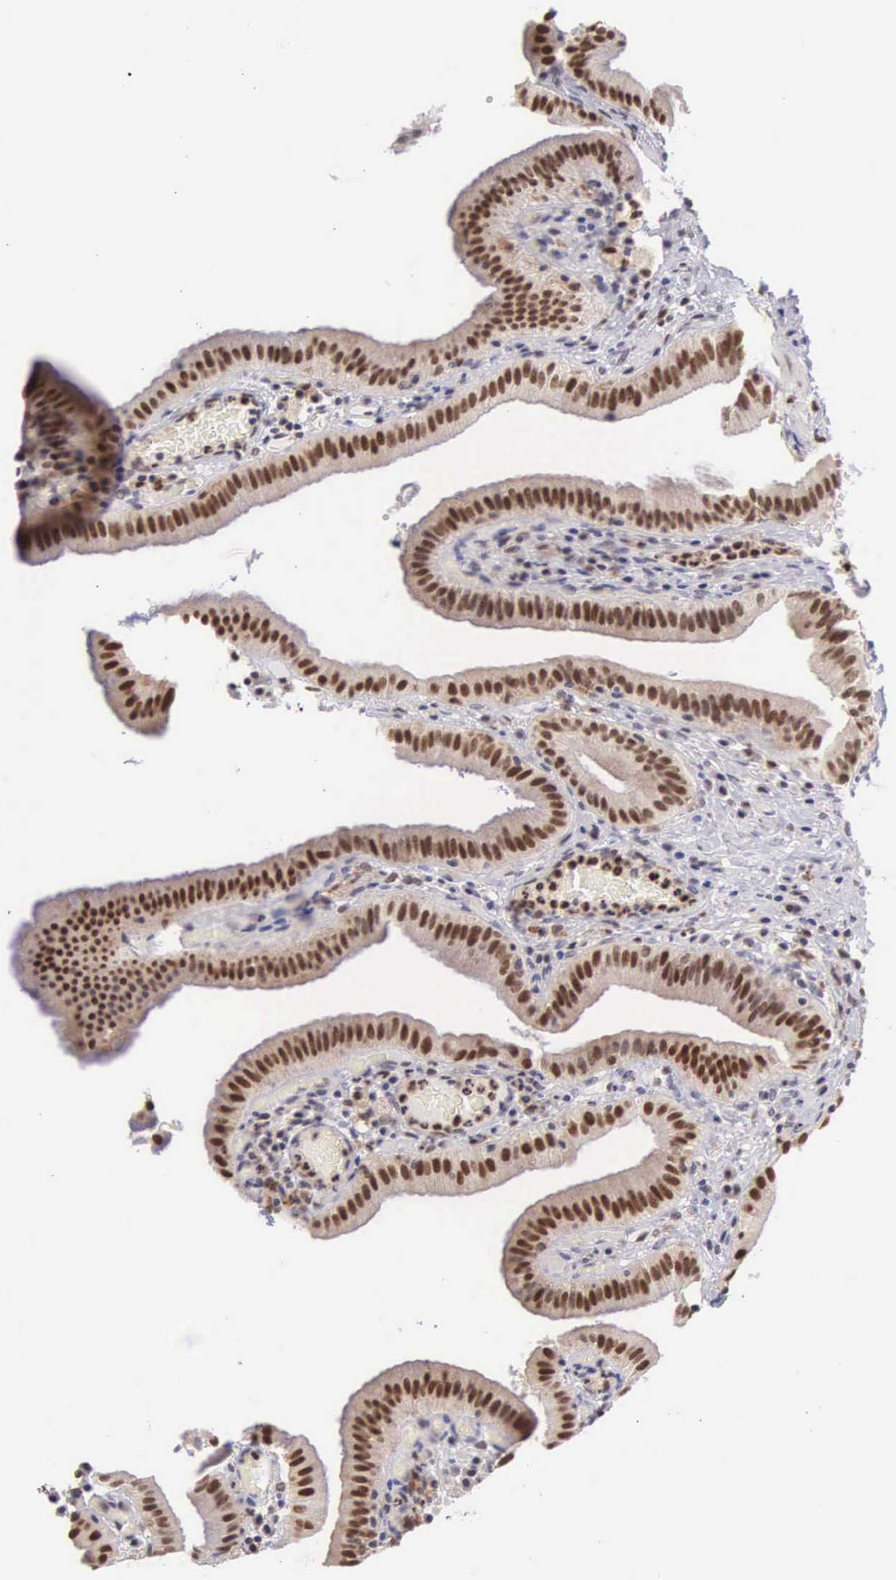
{"staining": {"intensity": "strong", "quantity": ">75%", "location": "cytoplasmic/membranous,nuclear"}, "tissue": "gallbladder", "cell_type": "Glandular cells", "image_type": "normal", "snomed": [{"axis": "morphology", "description": "Normal tissue, NOS"}, {"axis": "topography", "description": "Gallbladder"}], "caption": "The micrograph shows staining of unremarkable gallbladder, revealing strong cytoplasmic/membranous,nuclear protein positivity (brown color) within glandular cells.", "gene": "GRK3", "patient": {"sex": "female", "age": 76}}